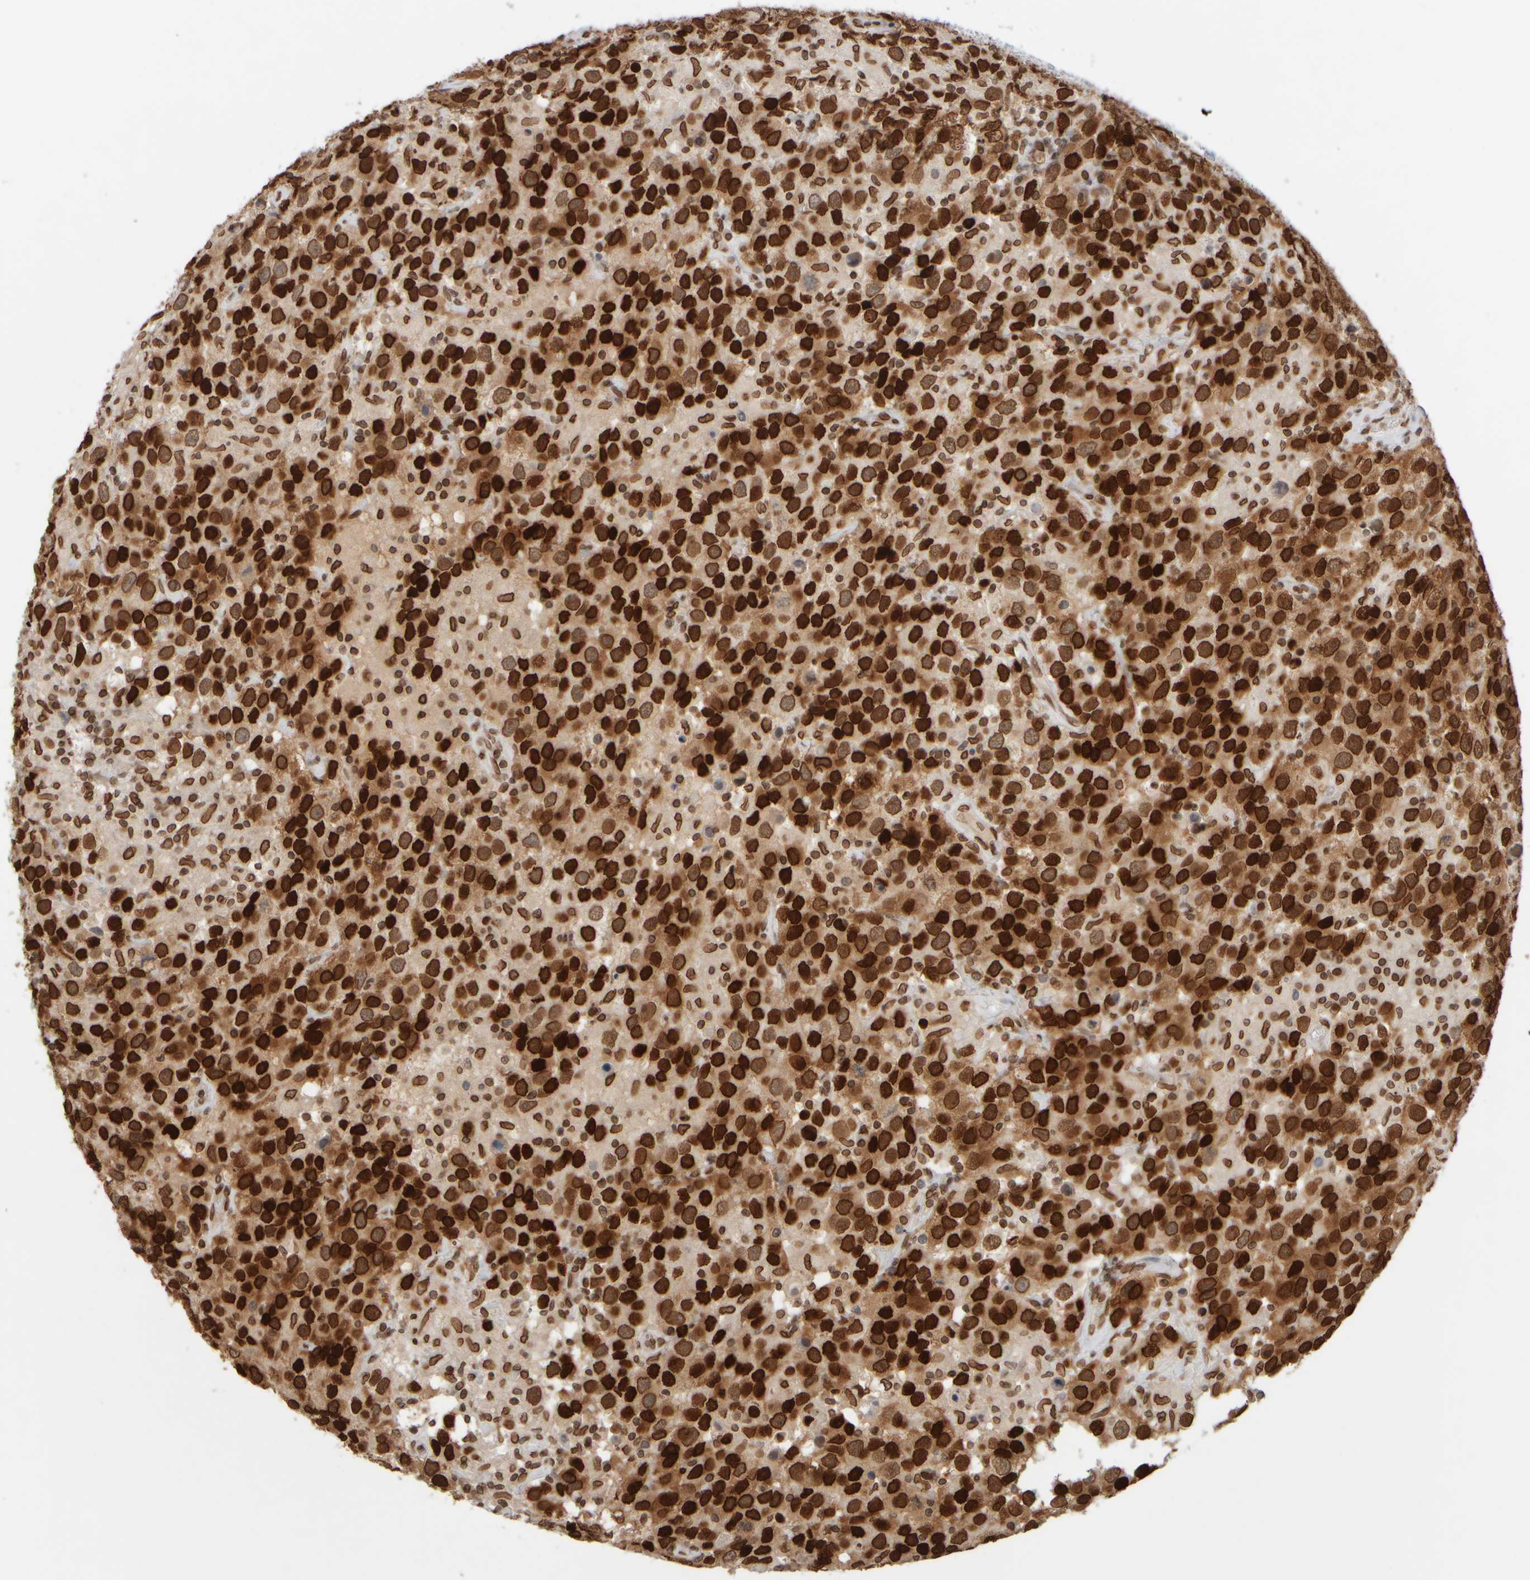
{"staining": {"intensity": "strong", "quantity": ">75%", "location": "cytoplasmic/membranous,nuclear"}, "tissue": "testis cancer", "cell_type": "Tumor cells", "image_type": "cancer", "snomed": [{"axis": "morphology", "description": "Seminoma, NOS"}, {"axis": "topography", "description": "Testis"}], "caption": "The image displays immunohistochemical staining of testis cancer. There is strong cytoplasmic/membranous and nuclear expression is appreciated in approximately >75% of tumor cells.", "gene": "ZC3HC1", "patient": {"sex": "male", "age": 41}}